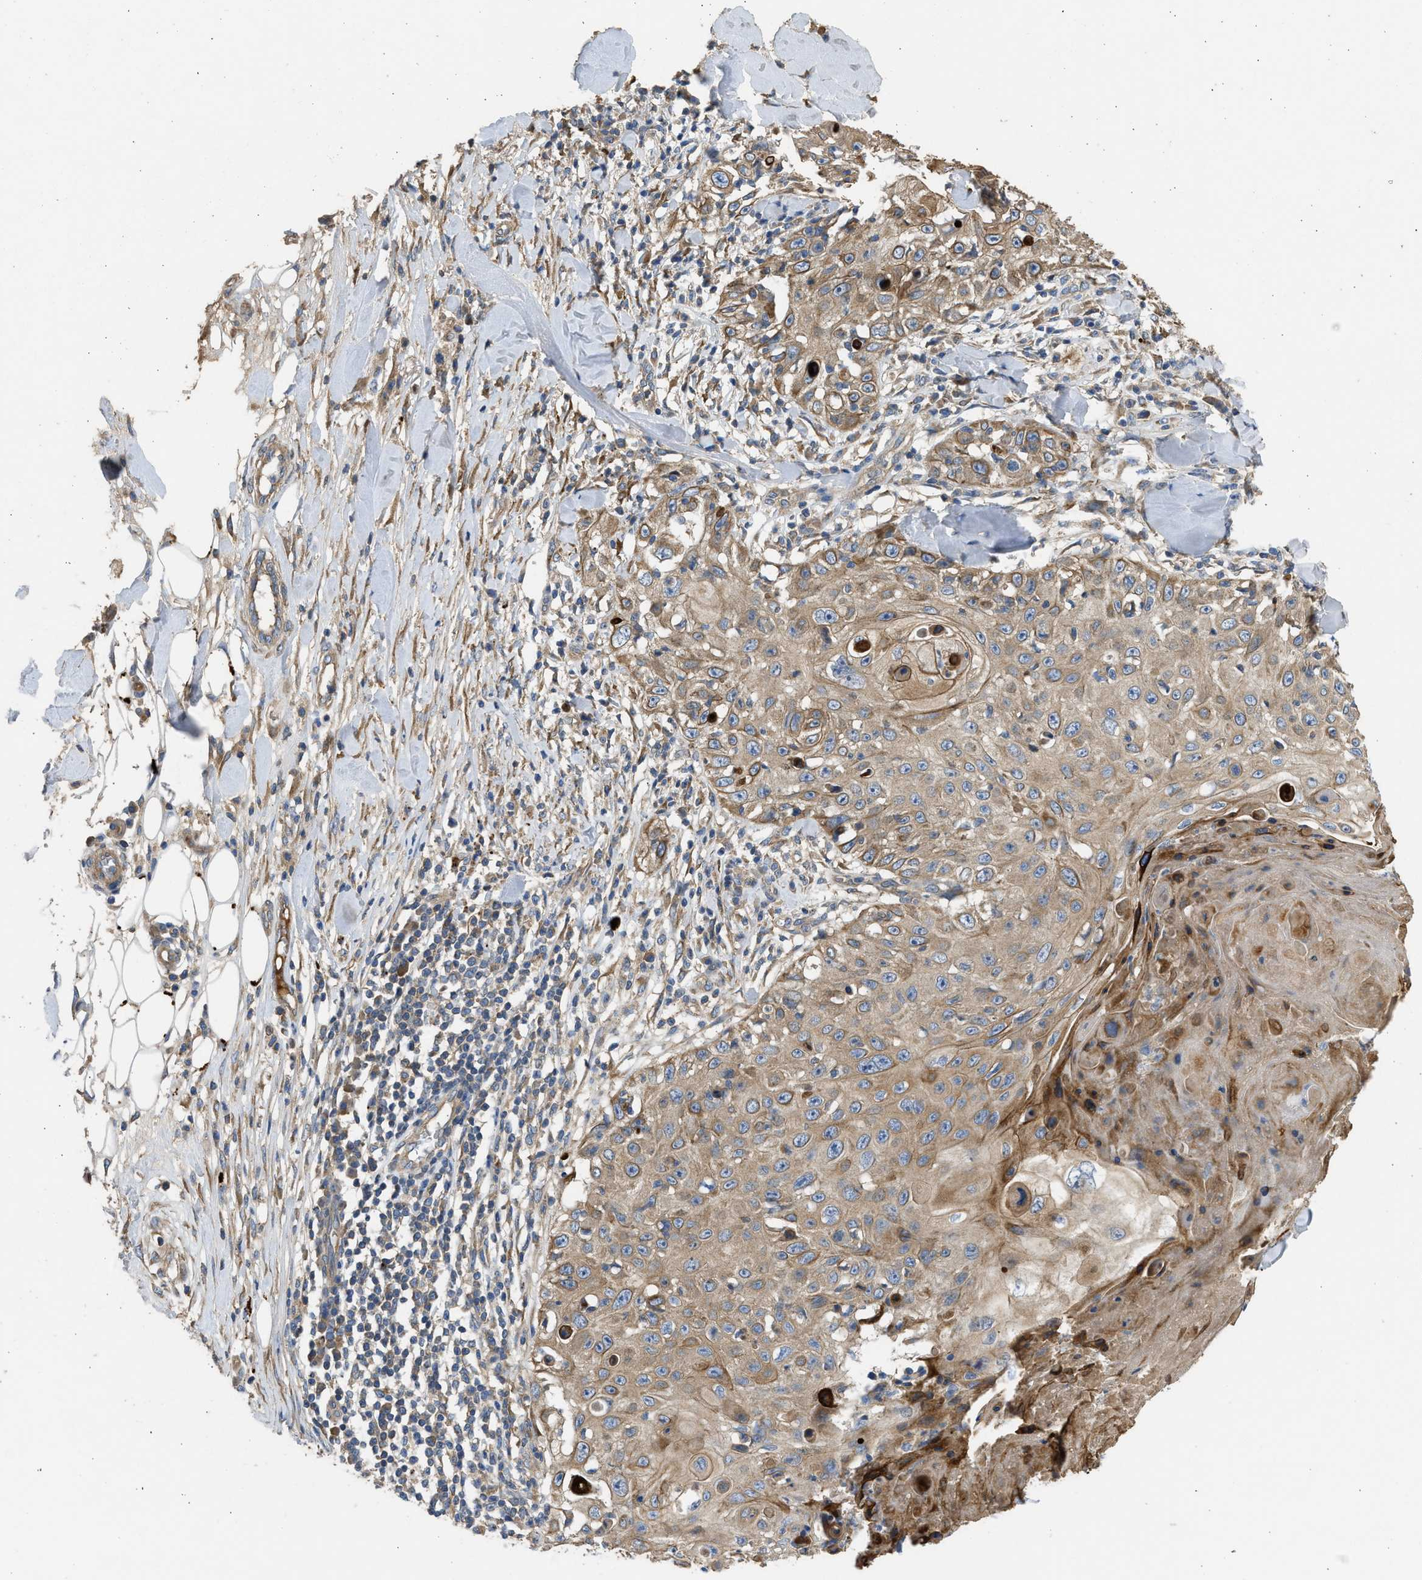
{"staining": {"intensity": "moderate", "quantity": ">75%", "location": "cytoplasmic/membranous"}, "tissue": "skin cancer", "cell_type": "Tumor cells", "image_type": "cancer", "snomed": [{"axis": "morphology", "description": "Squamous cell carcinoma, NOS"}, {"axis": "topography", "description": "Skin"}], "caption": "Tumor cells show medium levels of moderate cytoplasmic/membranous expression in approximately >75% of cells in squamous cell carcinoma (skin).", "gene": "CSRNP2", "patient": {"sex": "male", "age": 86}}